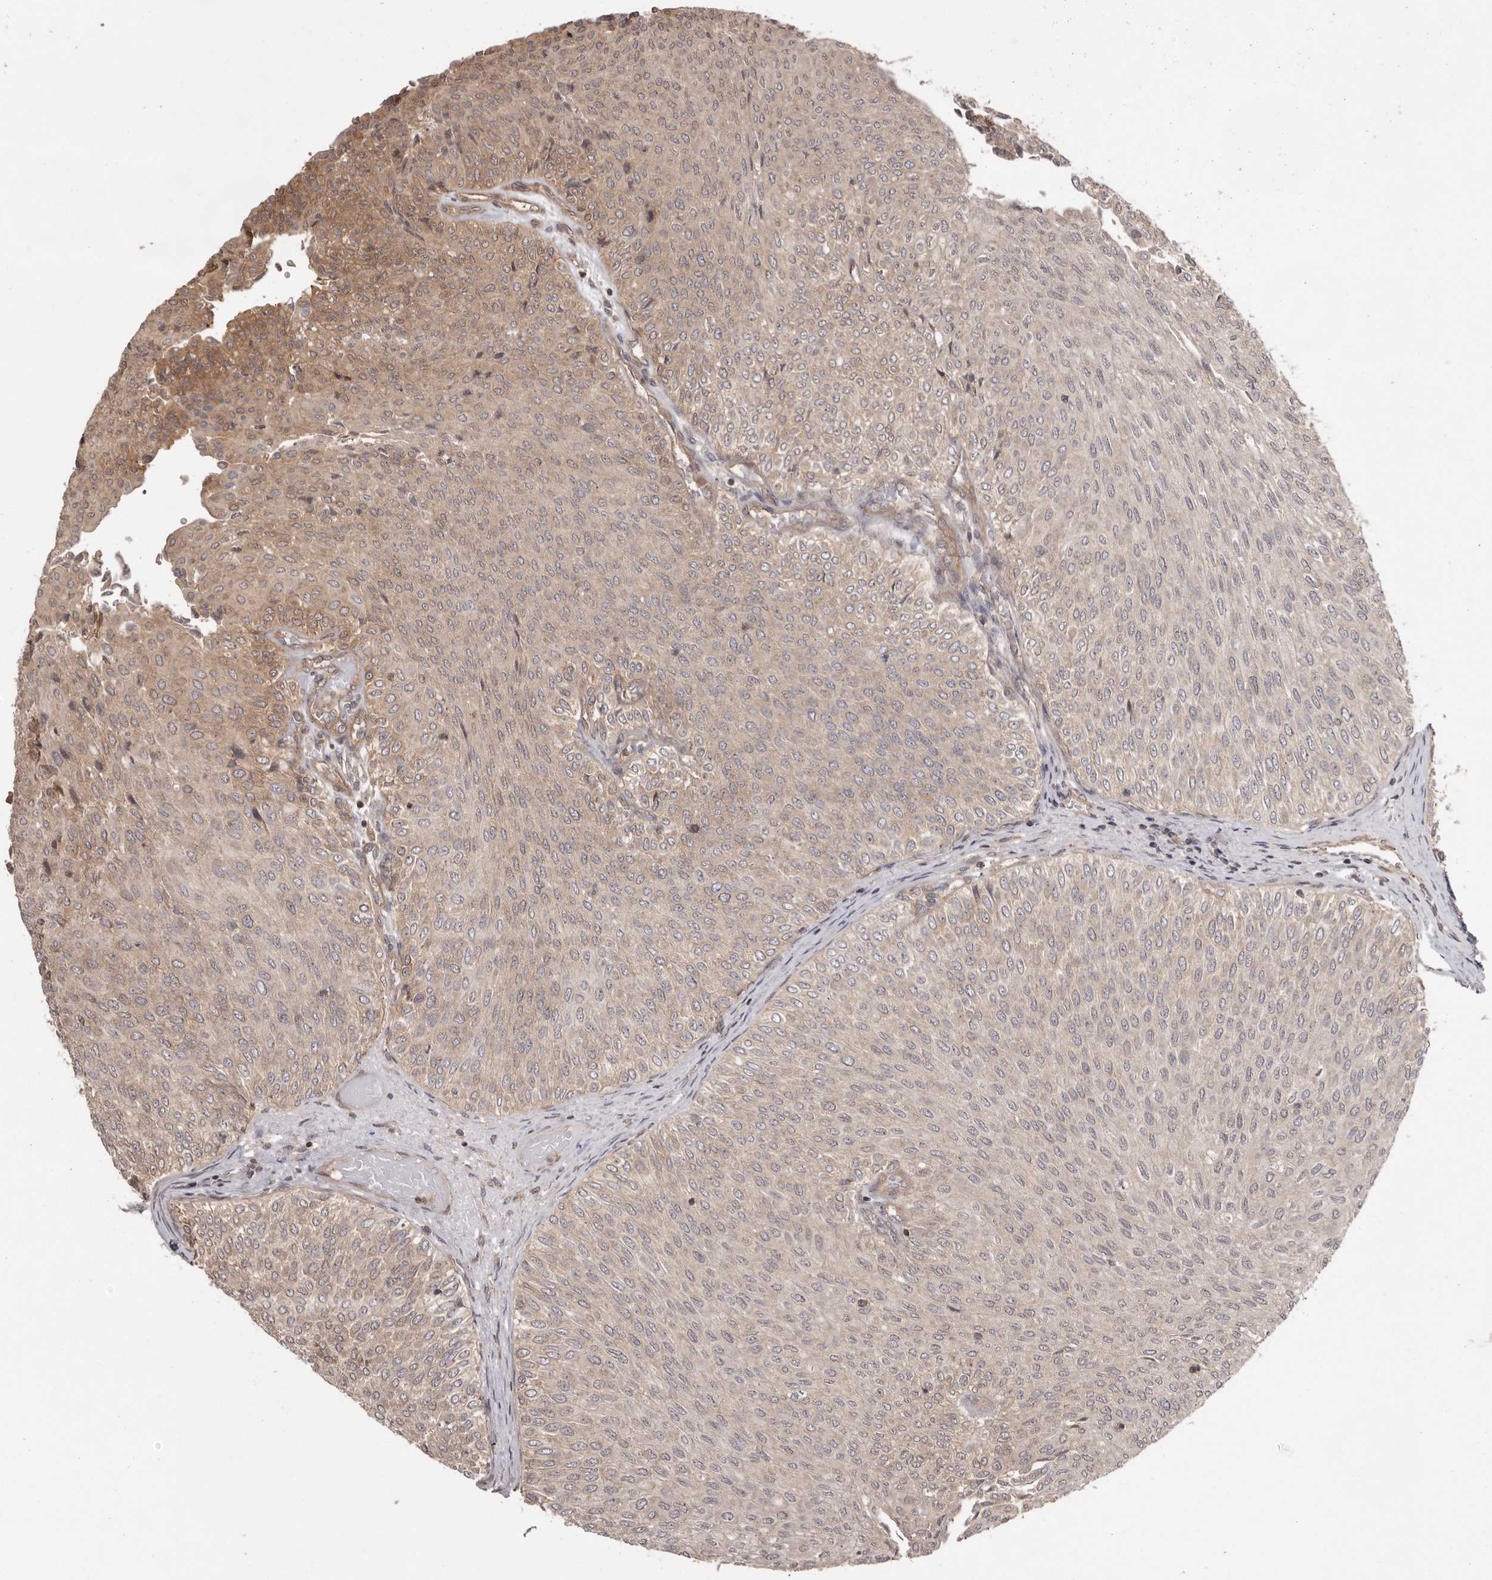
{"staining": {"intensity": "weak", "quantity": "25%-75%", "location": "cytoplasmic/membranous"}, "tissue": "urothelial cancer", "cell_type": "Tumor cells", "image_type": "cancer", "snomed": [{"axis": "morphology", "description": "Urothelial carcinoma, Low grade"}, {"axis": "topography", "description": "Urinary bladder"}], "caption": "IHC of low-grade urothelial carcinoma exhibits low levels of weak cytoplasmic/membranous expression in about 25%-75% of tumor cells.", "gene": "NFKBIA", "patient": {"sex": "male", "age": 78}}